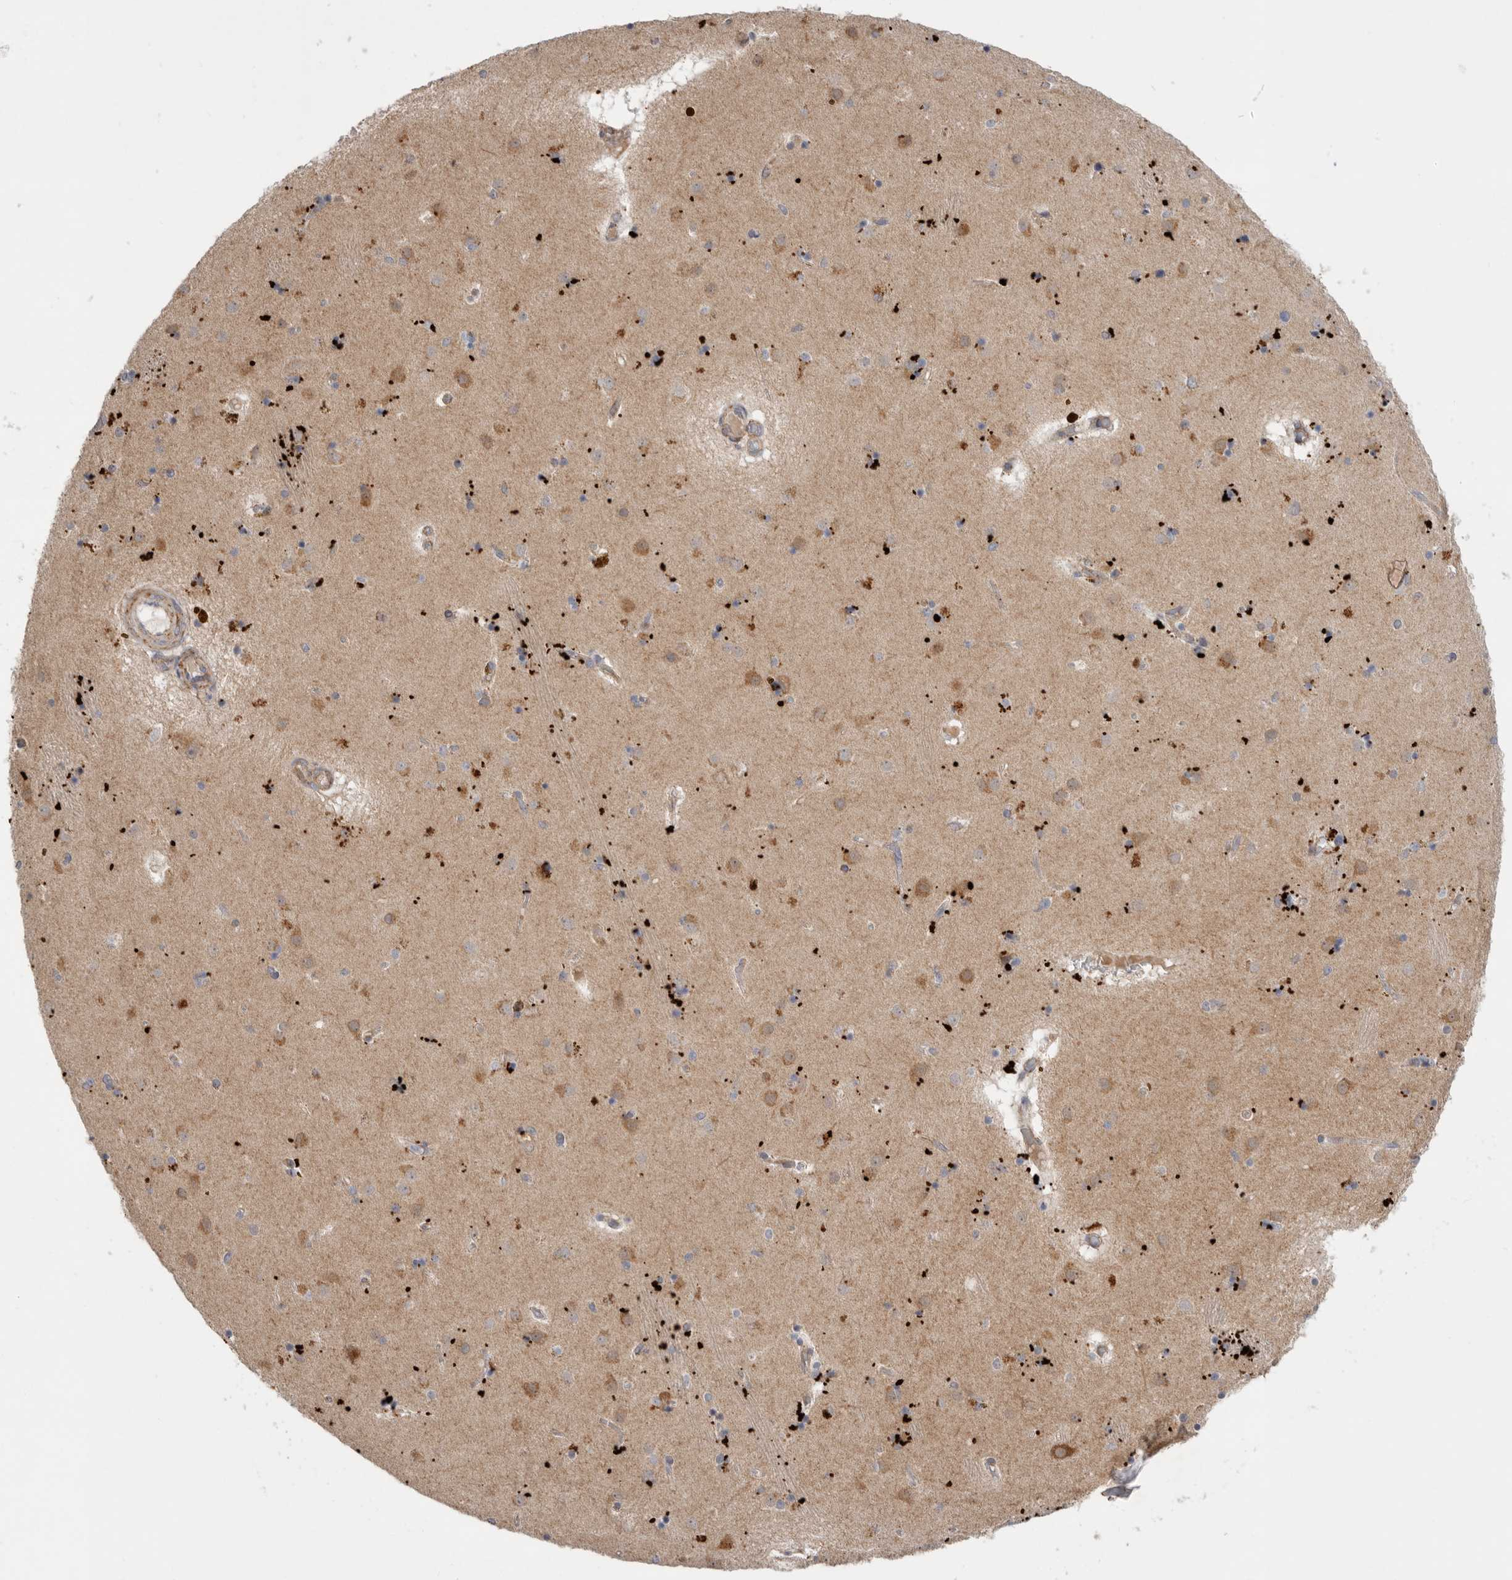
{"staining": {"intensity": "moderate", "quantity": "<25%", "location": "cytoplasmic/membranous"}, "tissue": "caudate", "cell_type": "Glial cells", "image_type": "normal", "snomed": [{"axis": "morphology", "description": "Normal tissue, NOS"}, {"axis": "topography", "description": "Lateral ventricle wall"}], "caption": "Immunohistochemistry photomicrograph of unremarkable caudate: human caudate stained using IHC shows low levels of moderate protein expression localized specifically in the cytoplasmic/membranous of glial cells, appearing as a cytoplasmic/membranous brown color.", "gene": "MTFR1L", "patient": {"sex": "male", "age": 70}}